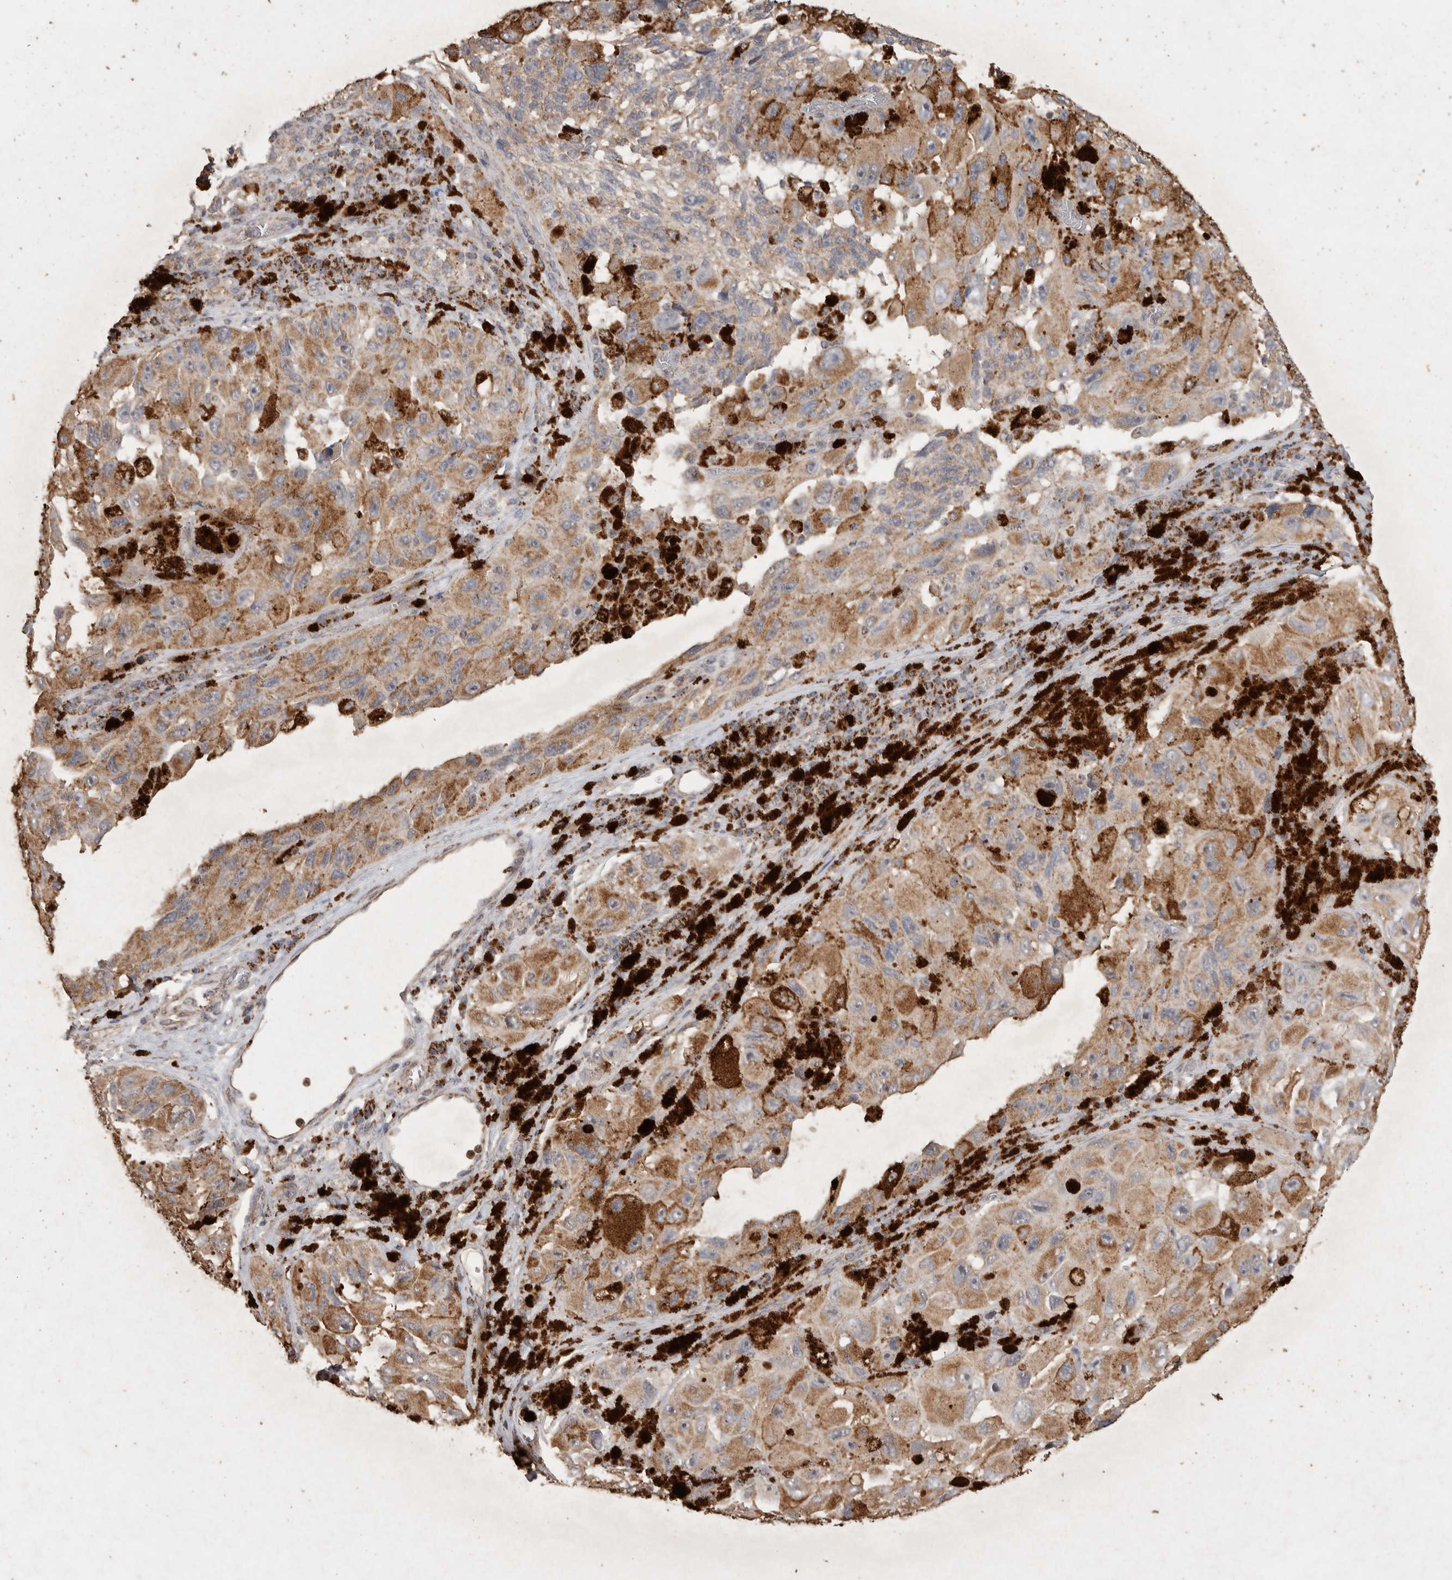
{"staining": {"intensity": "moderate", "quantity": ">75%", "location": "cytoplasmic/membranous"}, "tissue": "melanoma", "cell_type": "Tumor cells", "image_type": "cancer", "snomed": [{"axis": "morphology", "description": "Malignant melanoma, NOS"}, {"axis": "topography", "description": "Skin"}], "caption": "Malignant melanoma stained with immunohistochemistry (IHC) shows moderate cytoplasmic/membranous staining in approximately >75% of tumor cells.", "gene": "ACADM", "patient": {"sex": "female", "age": 73}}